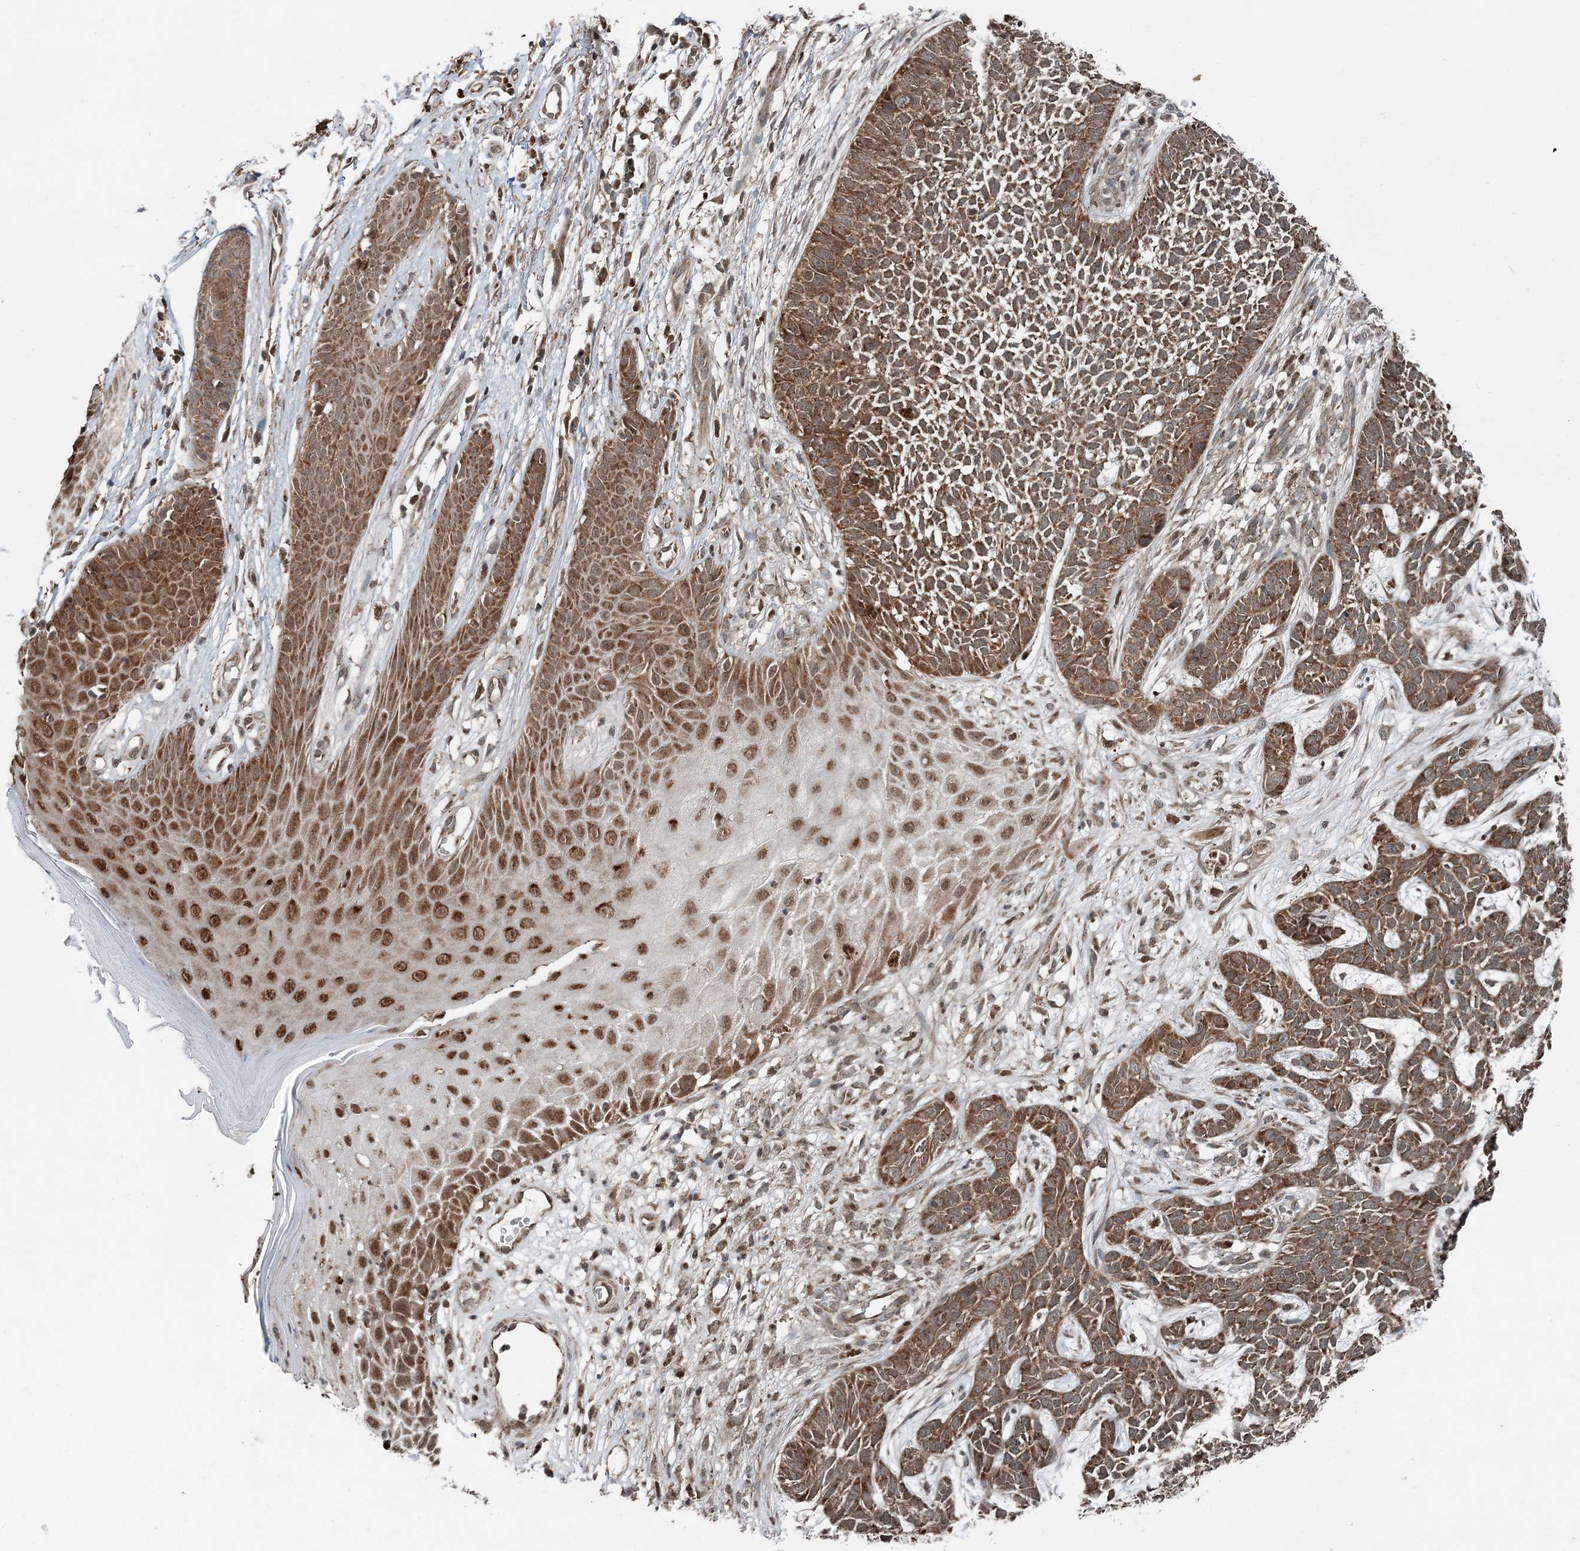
{"staining": {"intensity": "moderate", "quantity": ">75%", "location": "cytoplasmic/membranous"}, "tissue": "skin cancer", "cell_type": "Tumor cells", "image_type": "cancer", "snomed": [{"axis": "morphology", "description": "Basal cell carcinoma"}, {"axis": "topography", "description": "Skin"}], "caption": "About >75% of tumor cells in human basal cell carcinoma (skin) demonstrate moderate cytoplasmic/membranous protein expression as visualized by brown immunohistochemical staining.", "gene": "WAPL", "patient": {"sex": "female", "age": 84}}